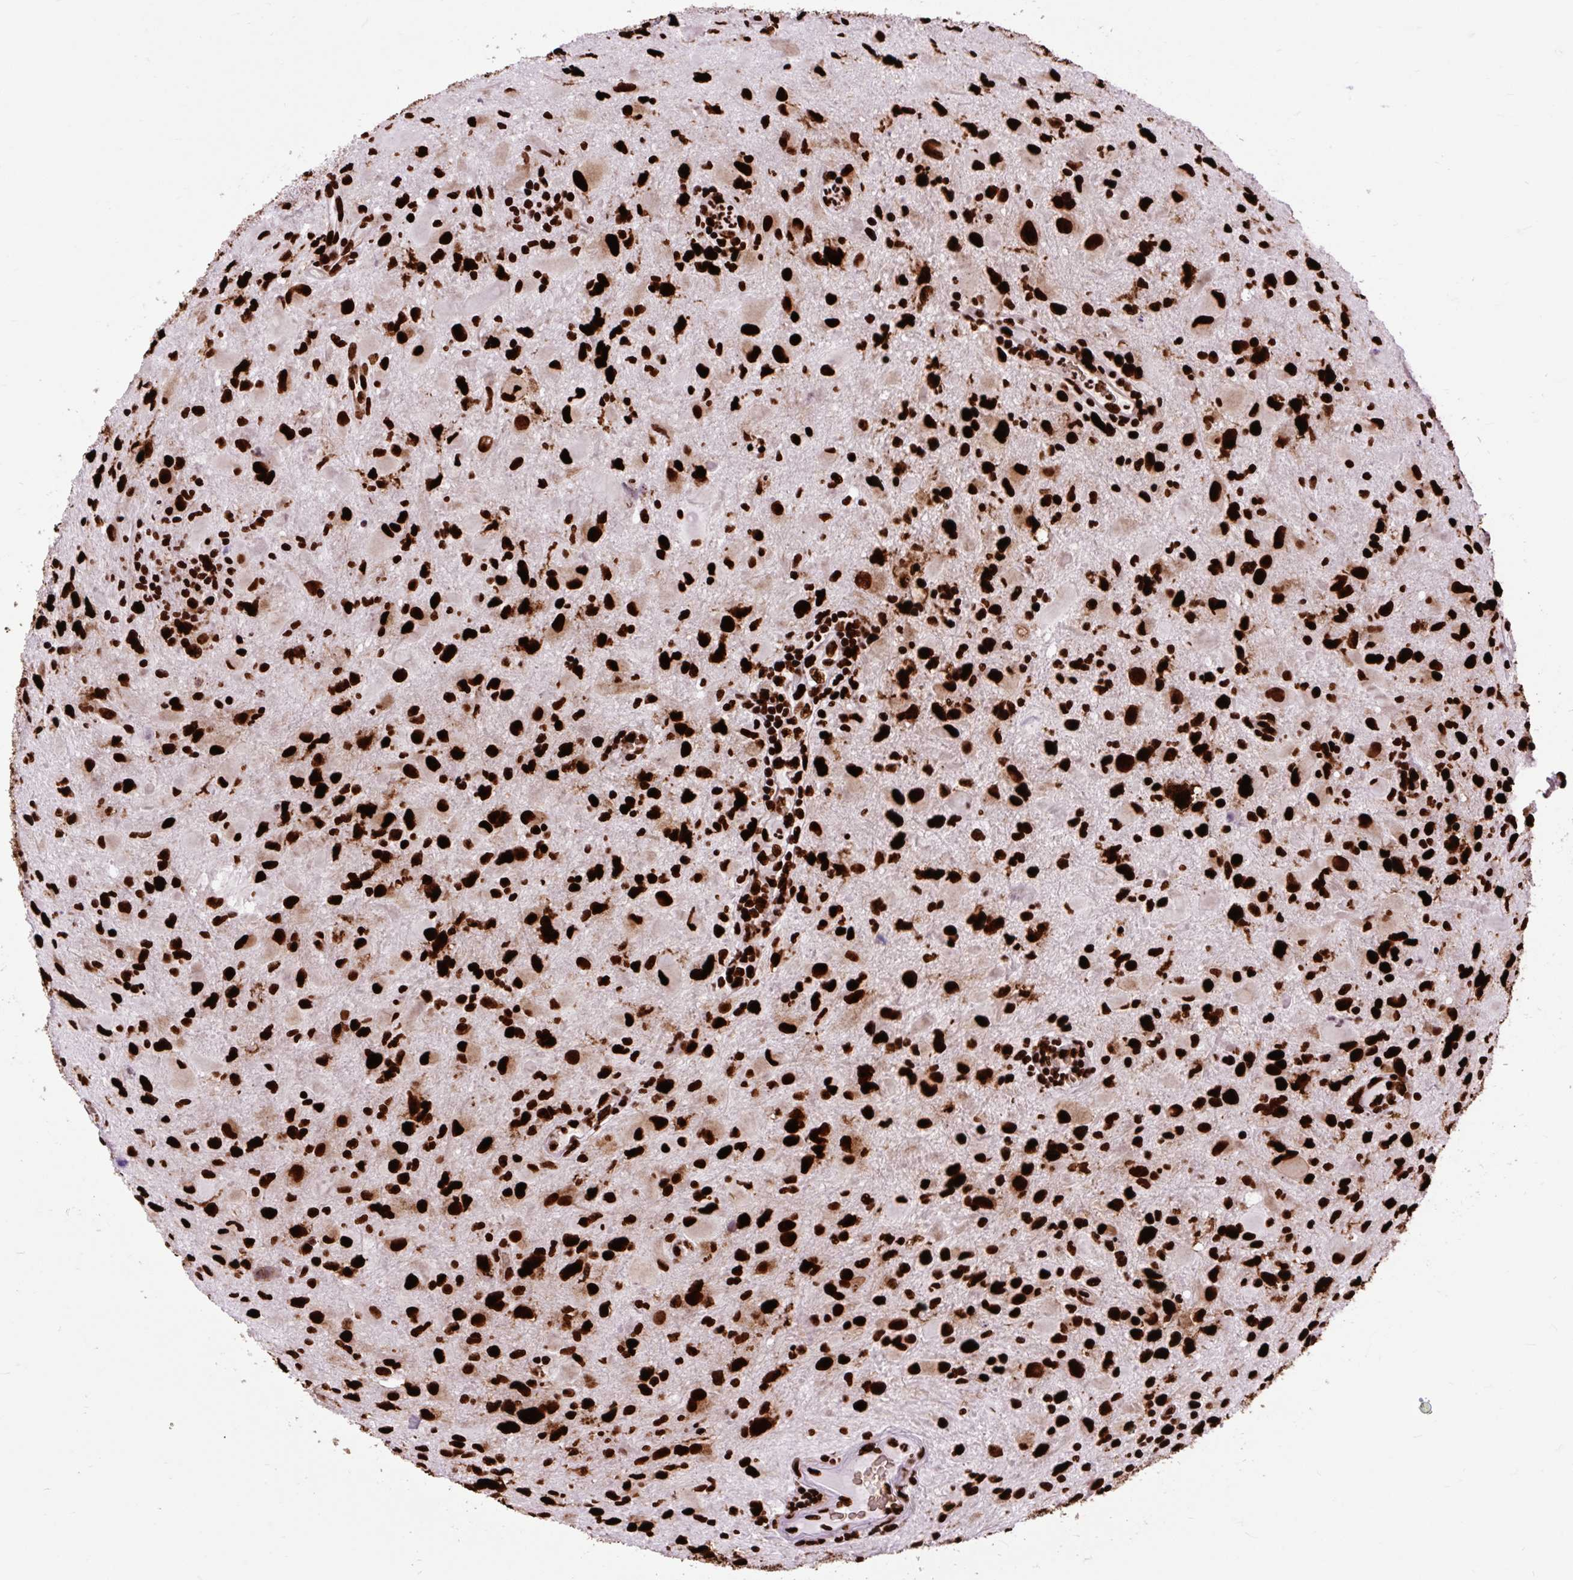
{"staining": {"intensity": "strong", "quantity": ">75%", "location": "nuclear"}, "tissue": "glioma", "cell_type": "Tumor cells", "image_type": "cancer", "snomed": [{"axis": "morphology", "description": "Glioma, malignant, Low grade"}, {"axis": "topography", "description": "Brain"}], "caption": "A photomicrograph showing strong nuclear expression in about >75% of tumor cells in glioma, as visualized by brown immunohistochemical staining.", "gene": "FUS", "patient": {"sex": "female", "age": 32}}